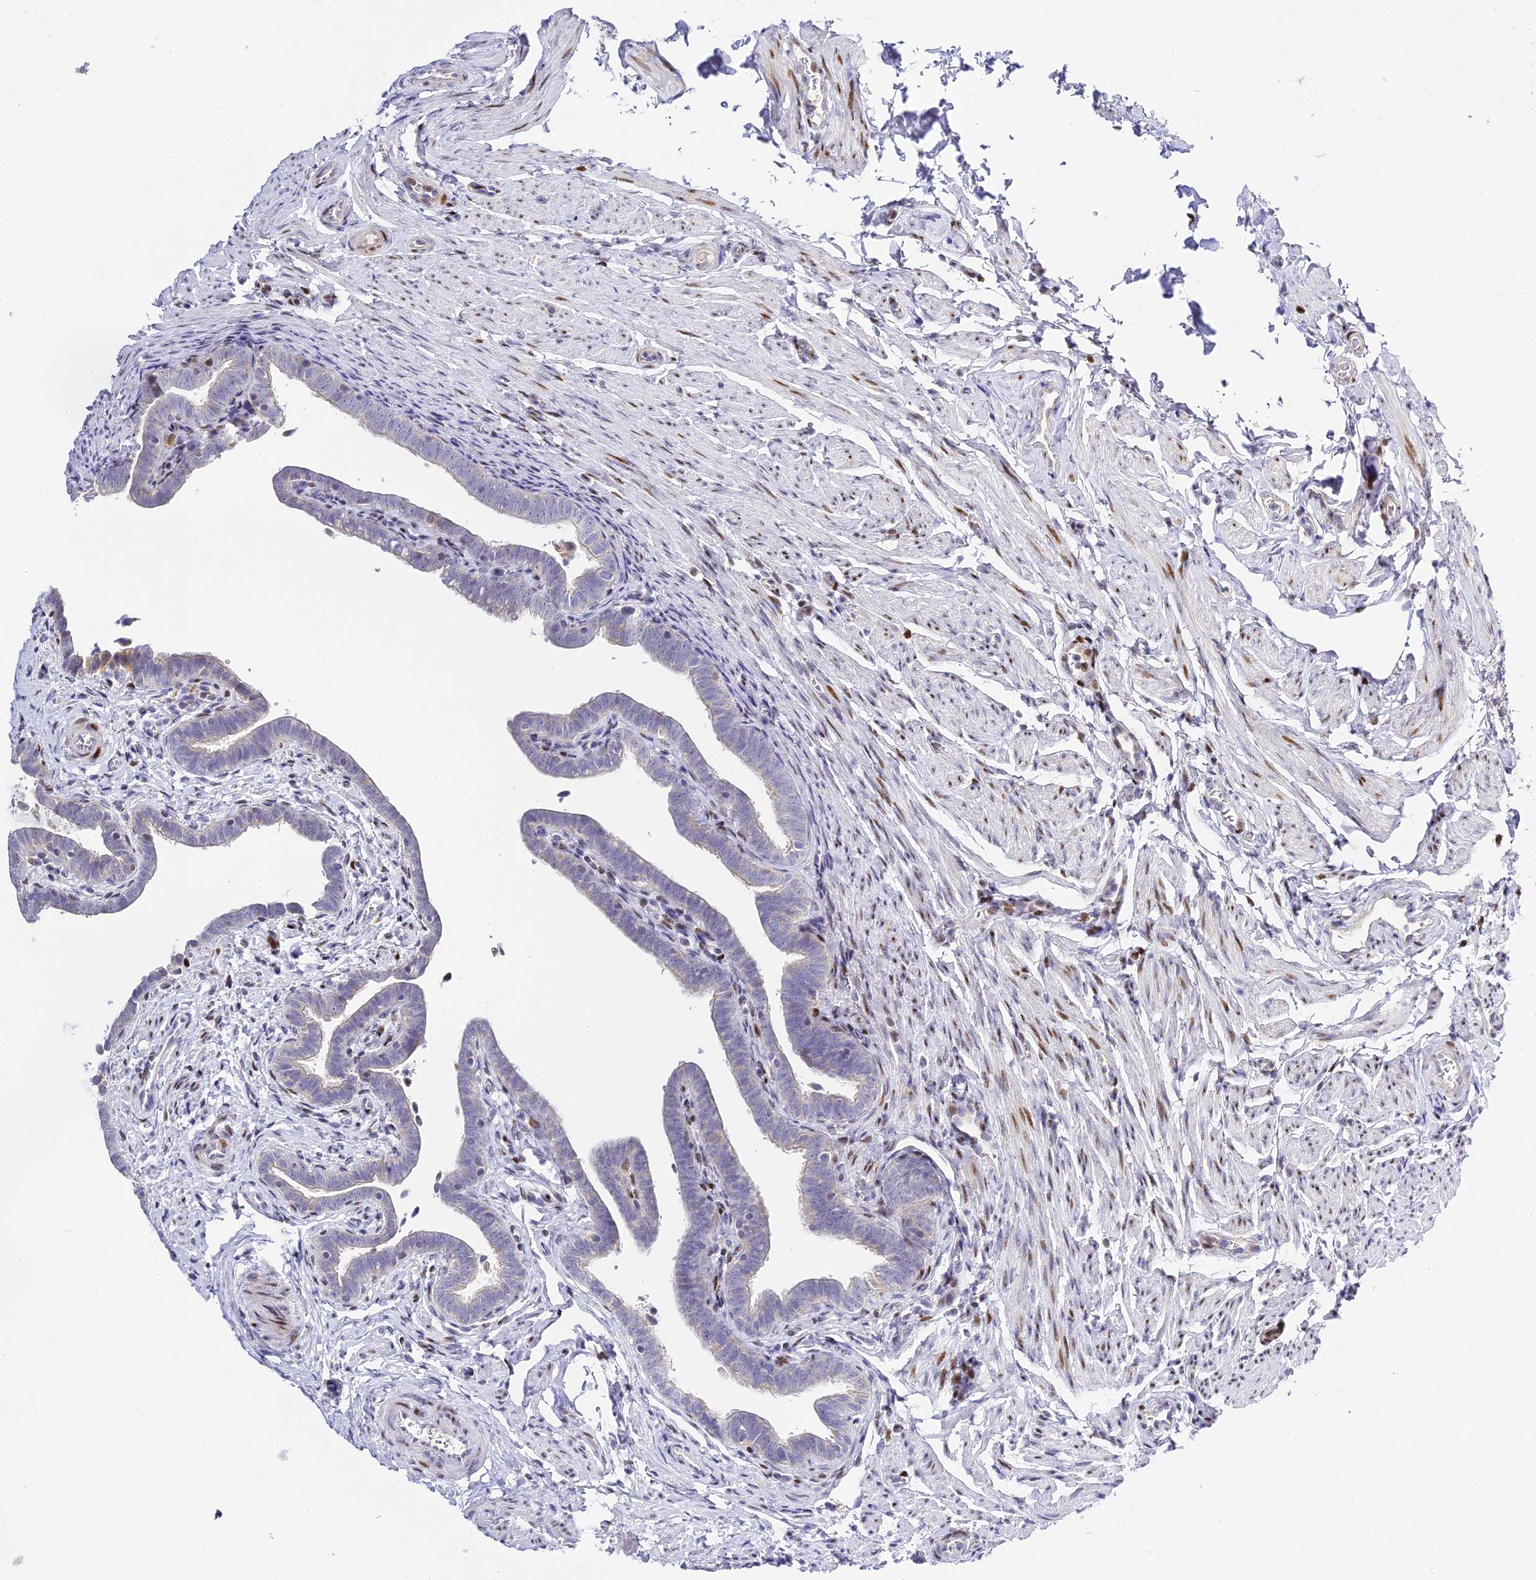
{"staining": {"intensity": "weak", "quantity": "25%-75%", "location": "cytoplasmic/membranous"}, "tissue": "fallopian tube", "cell_type": "Glandular cells", "image_type": "normal", "snomed": [{"axis": "morphology", "description": "Normal tissue, NOS"}, {"axis": "topography", "description": "Fallopian tube"}], "caption": "This photomicrograph reveals immunohistochemistry (IHC) staining of normal fallopian tube, with low weak cytoplasmic/membranous expression in about 25%-75% of glandular cells.", "gene": "SERP1", "patient": {"sex": "female", "age": 36}}